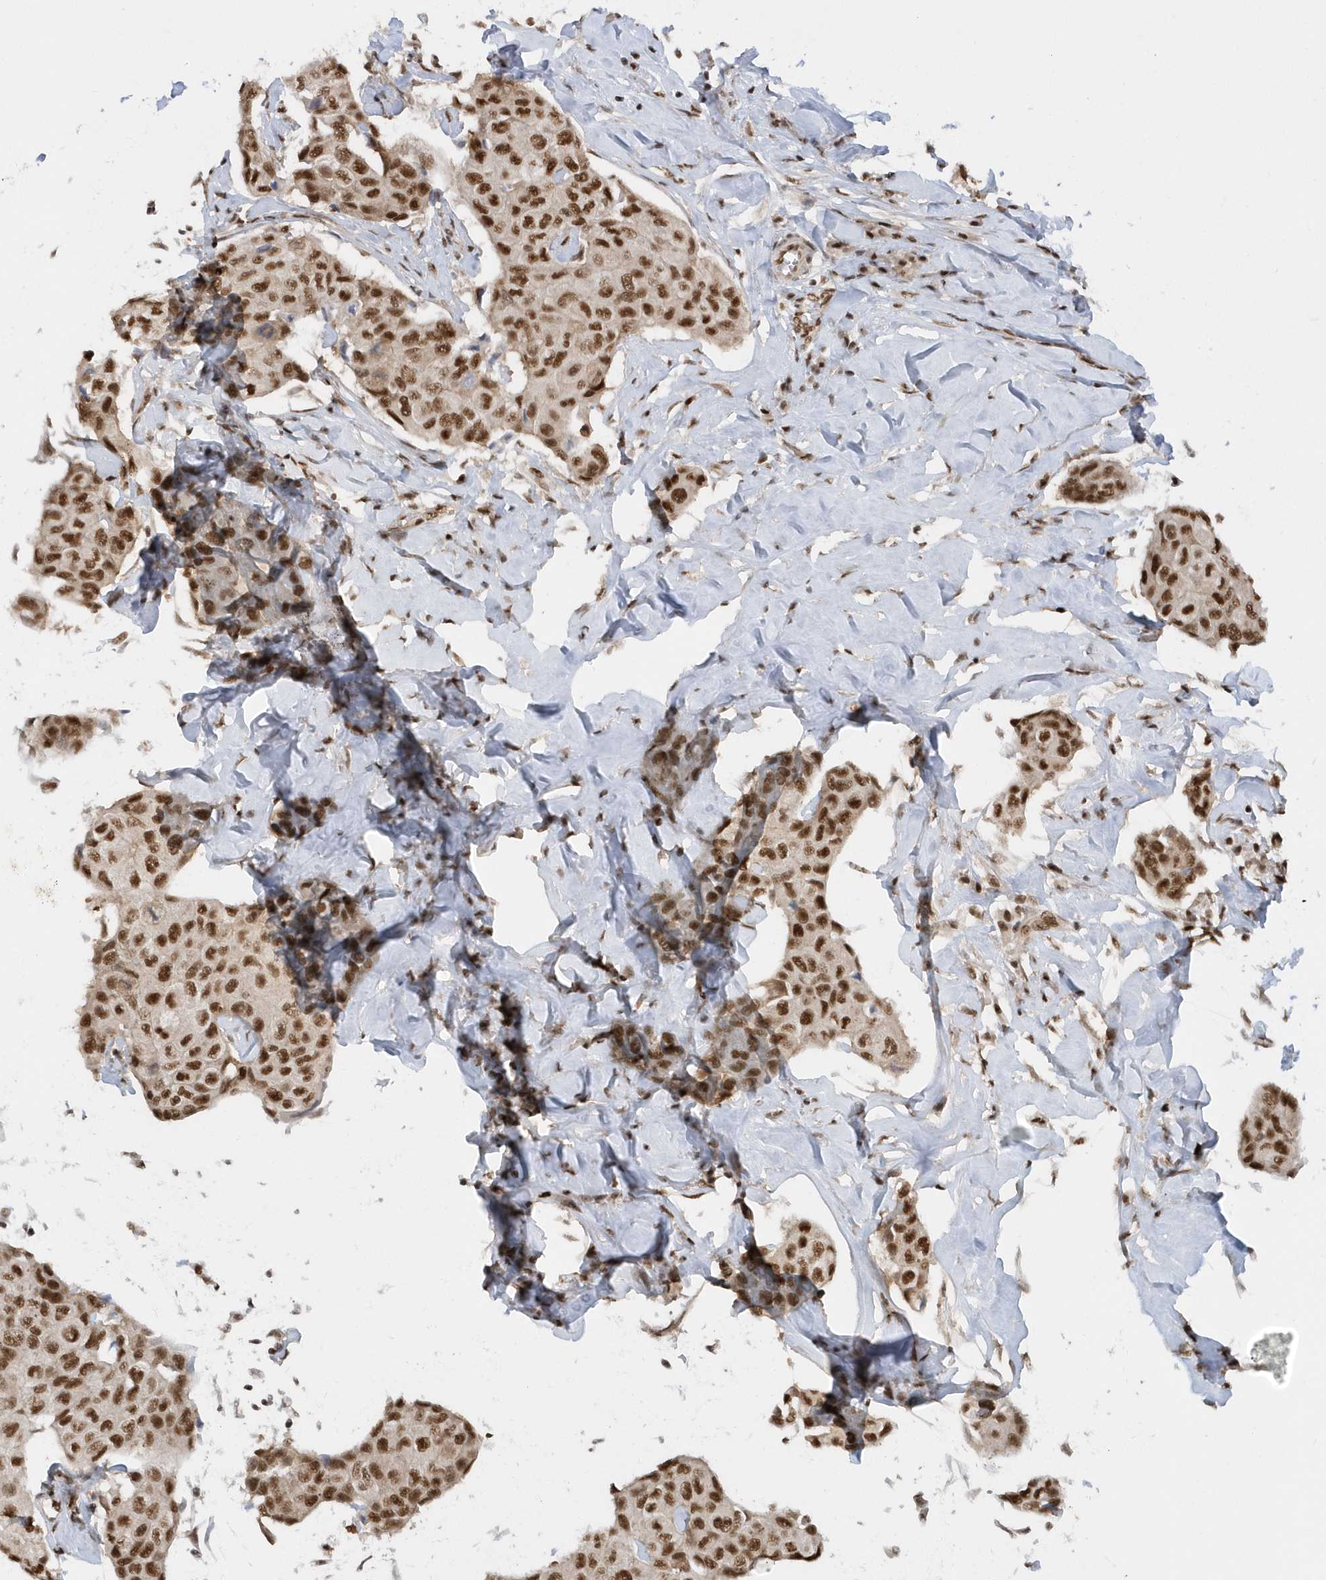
{"staining": {"intensity": "strong", "quantity": ">75%", "location": "nuclear"}, "tissue": "breast cancer", "cell_type": "Tumor cells", "image_type": "cancer", "snomed": [{"axis": "morphology", "description": "Duct carcinoma"}, {"axis": "topography", "description": "Breast"}], "caption": "A photomicrograph of human breast cancer stained for a protein reveals strong nuclear brown staining in tumor cells. (DAB = brown stain, brightfield microscopy at high magnification).", "gene": "SEPHS1", "patient": {"sex": "female", "age": 80}}